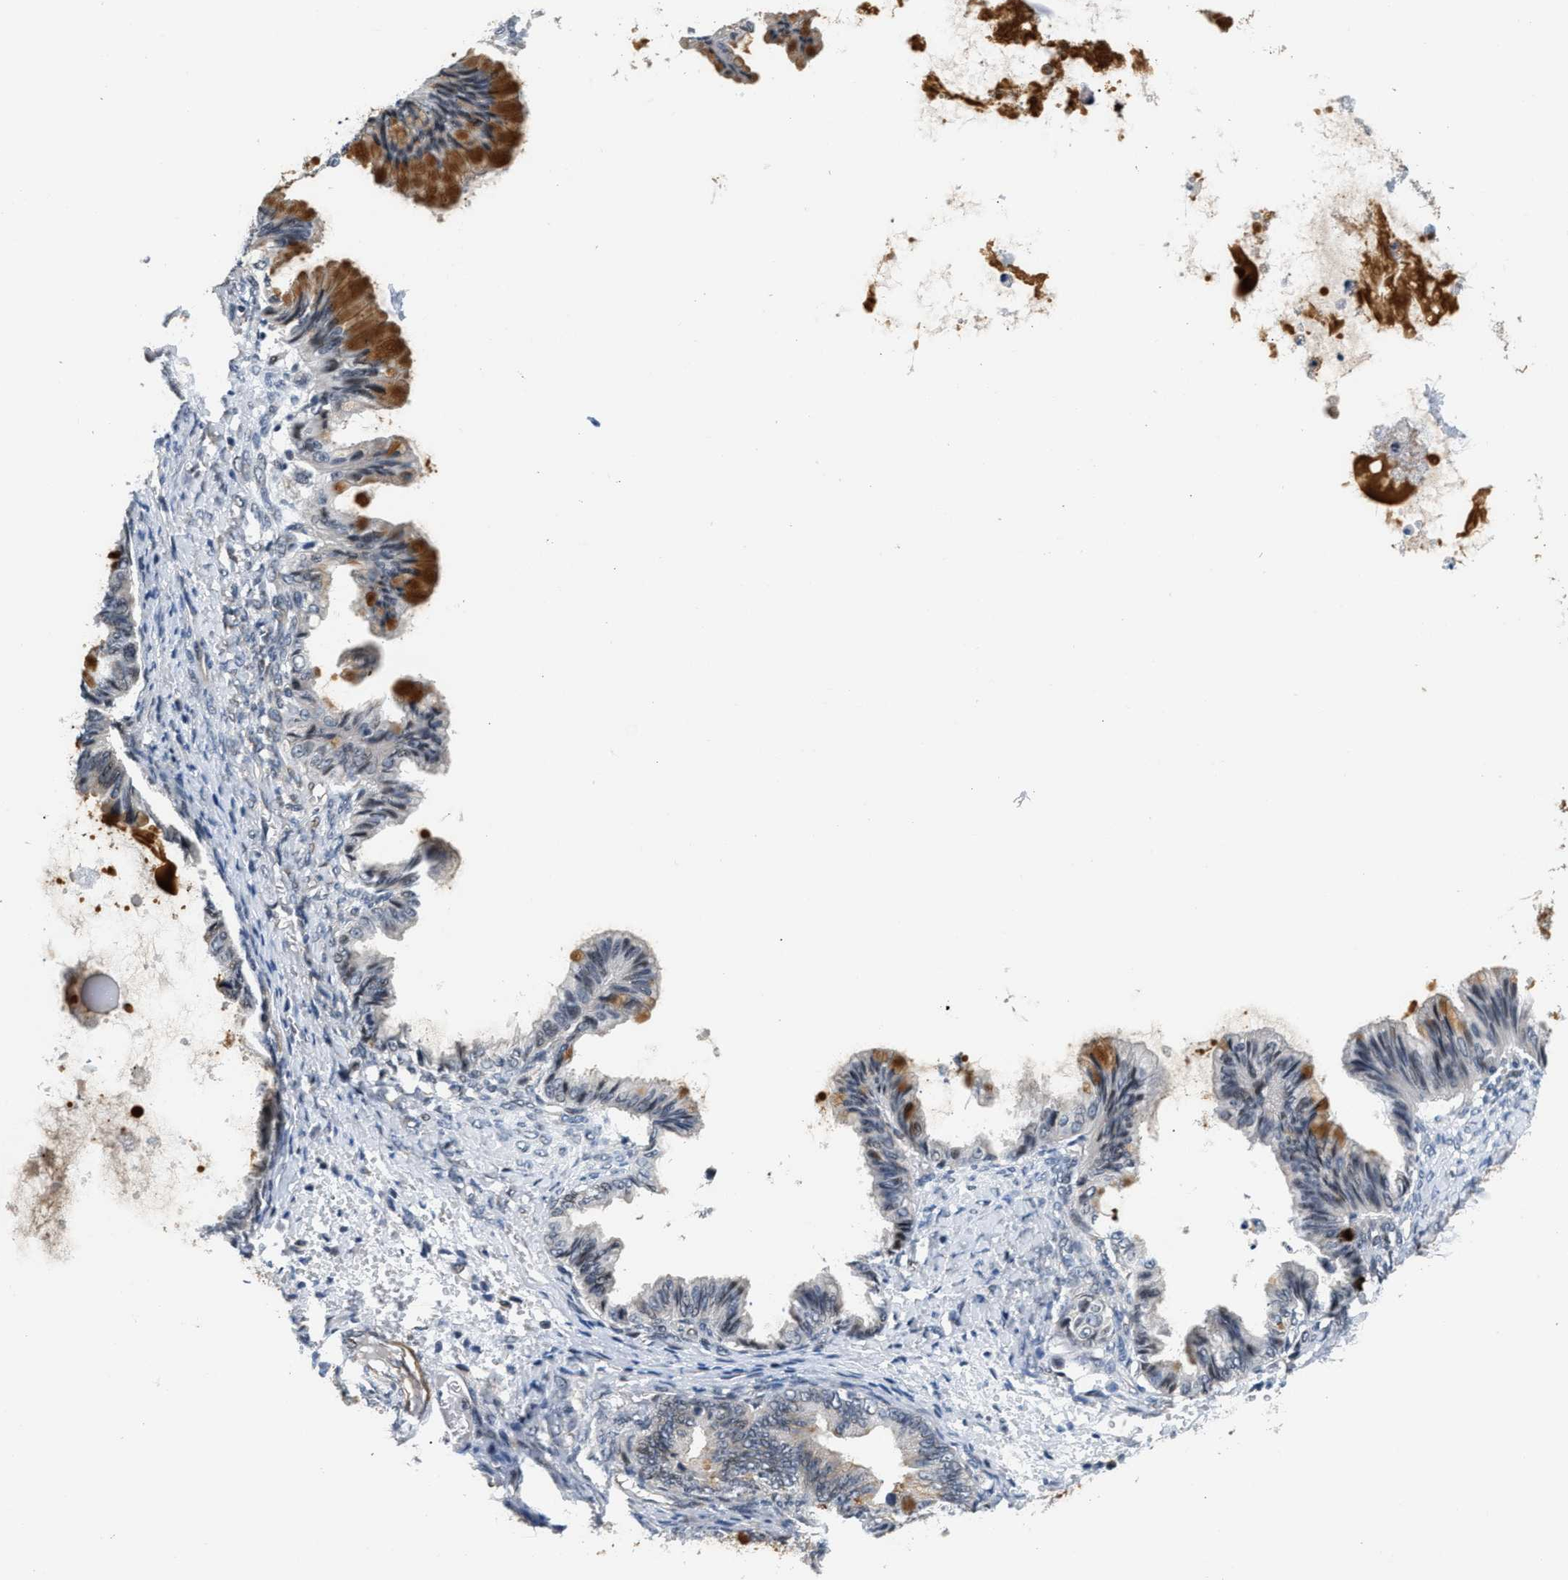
{"staining": {"intensity": "moderate", "quantity": "25%-75%", "location": "cytoplasmic/membranous"}, "tissue": "ovarian cancer", "cell_type": "Tumor cells", "image_type": "cancer", "snomed": [{"axis": "morphology", "description": "Cystadenocarcinoma, mucinous, NOS"}, {"axis": "topography", "description": "Ovary"}], "caption": "Brown immunohistochemical staining in ovarian mucinous cystadenocarcinoma reveals moderate cytoplasmic/membranous positivity in approximately 25%-75% of tumor cells.", "gene": "PPM1H", "patient": {"sex": "female", "age": 36}}